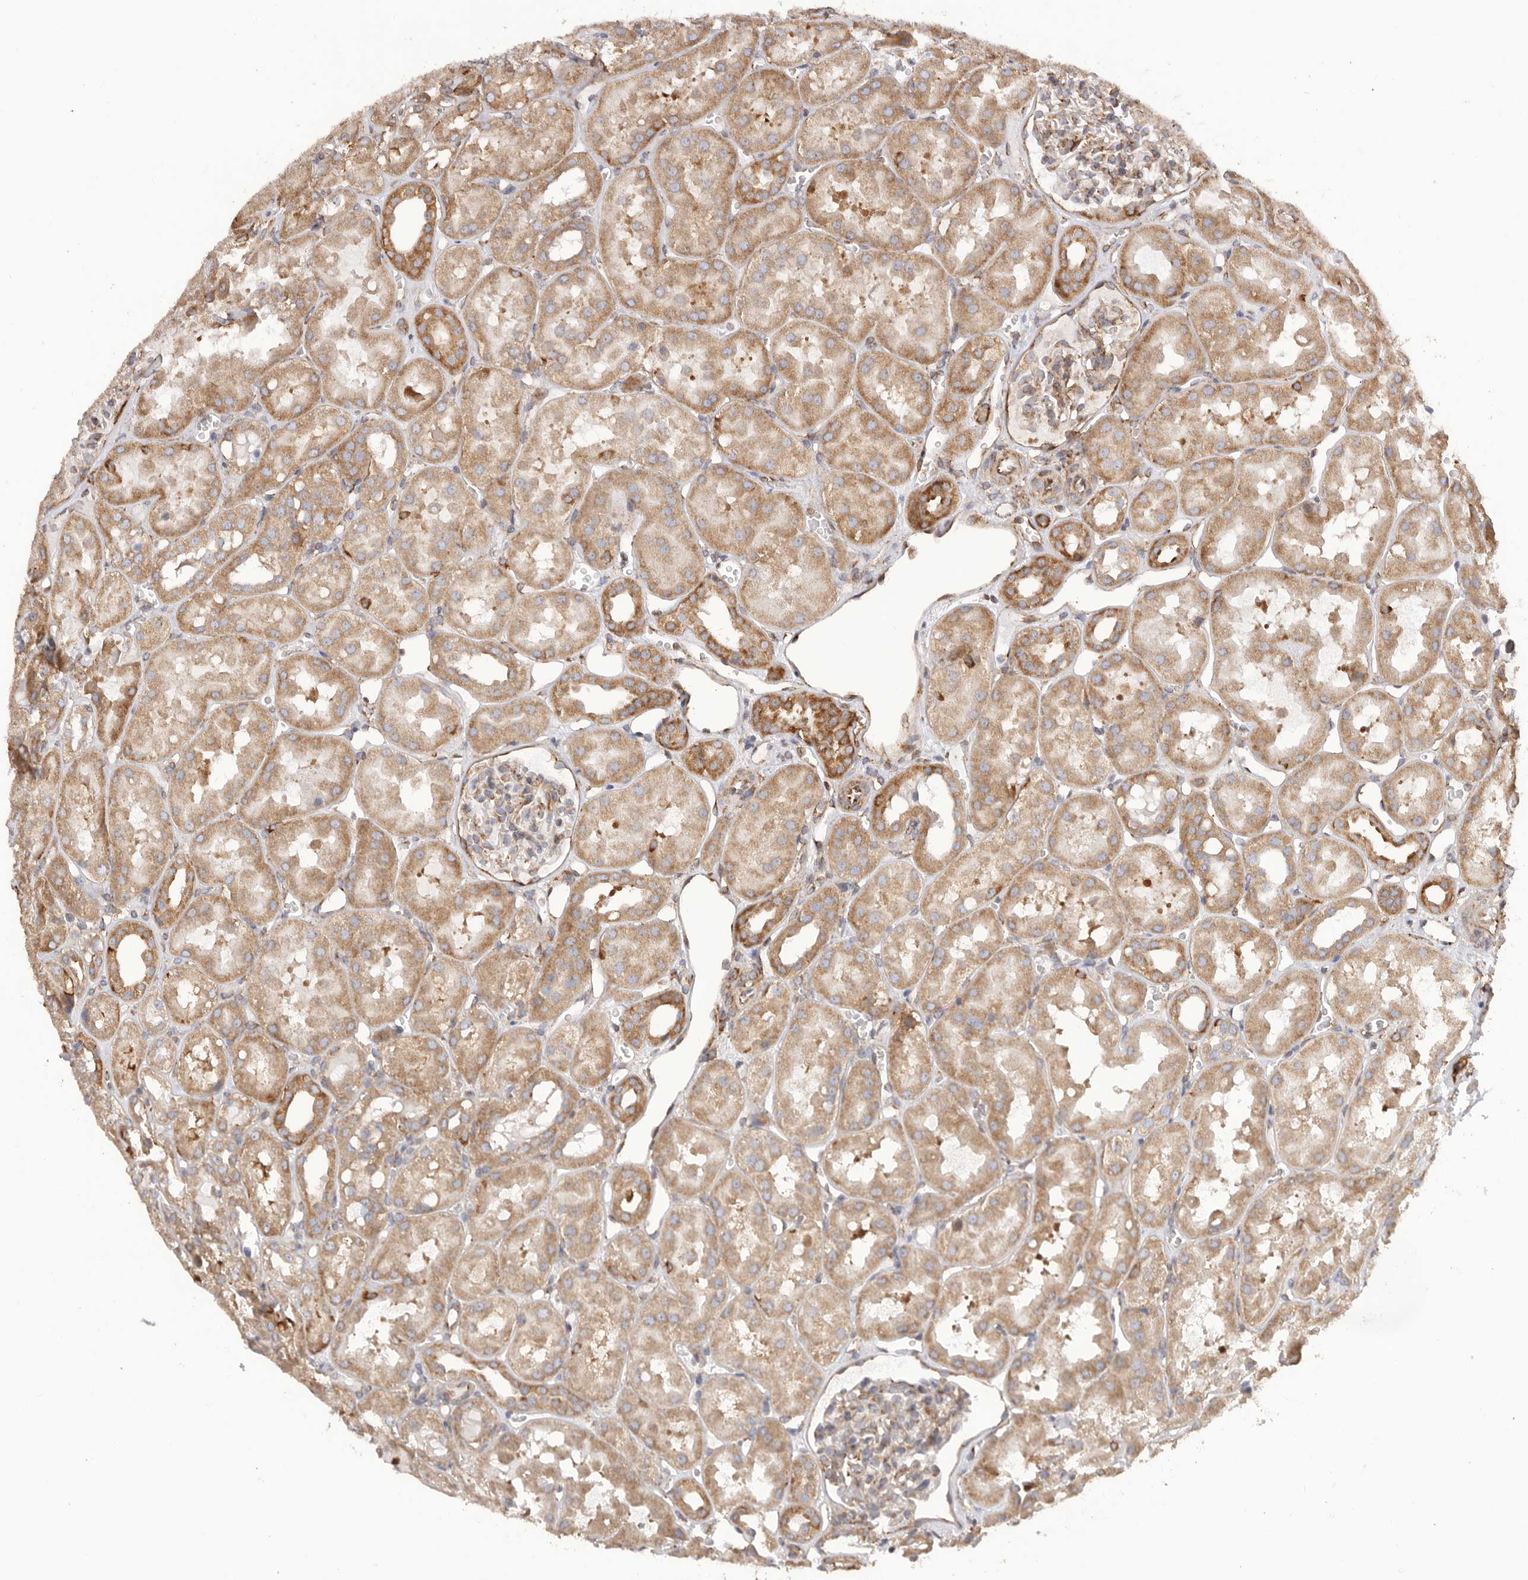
{"staining": {"intensity": "moderate", "quantity": "25%-75%", "location": "cytoplasmic/membranous"}, "tissue": "kidney", "cell_type": "Cells in glomeruli", "image_type": "normal", "snomed": [{"axis": "morphology", "description": "Normal tissue, NOS"}, {"axis": "topography", "description": "Kidney"}], "caption": "IHC of benign human kidney demonstrates medium levels of moderate cytoplasmic/membranous staining in approximately 25%-75% of cells in glomeruli.", "gene": "SERBP1", "patient": {"sex": "male", "age": 16}}